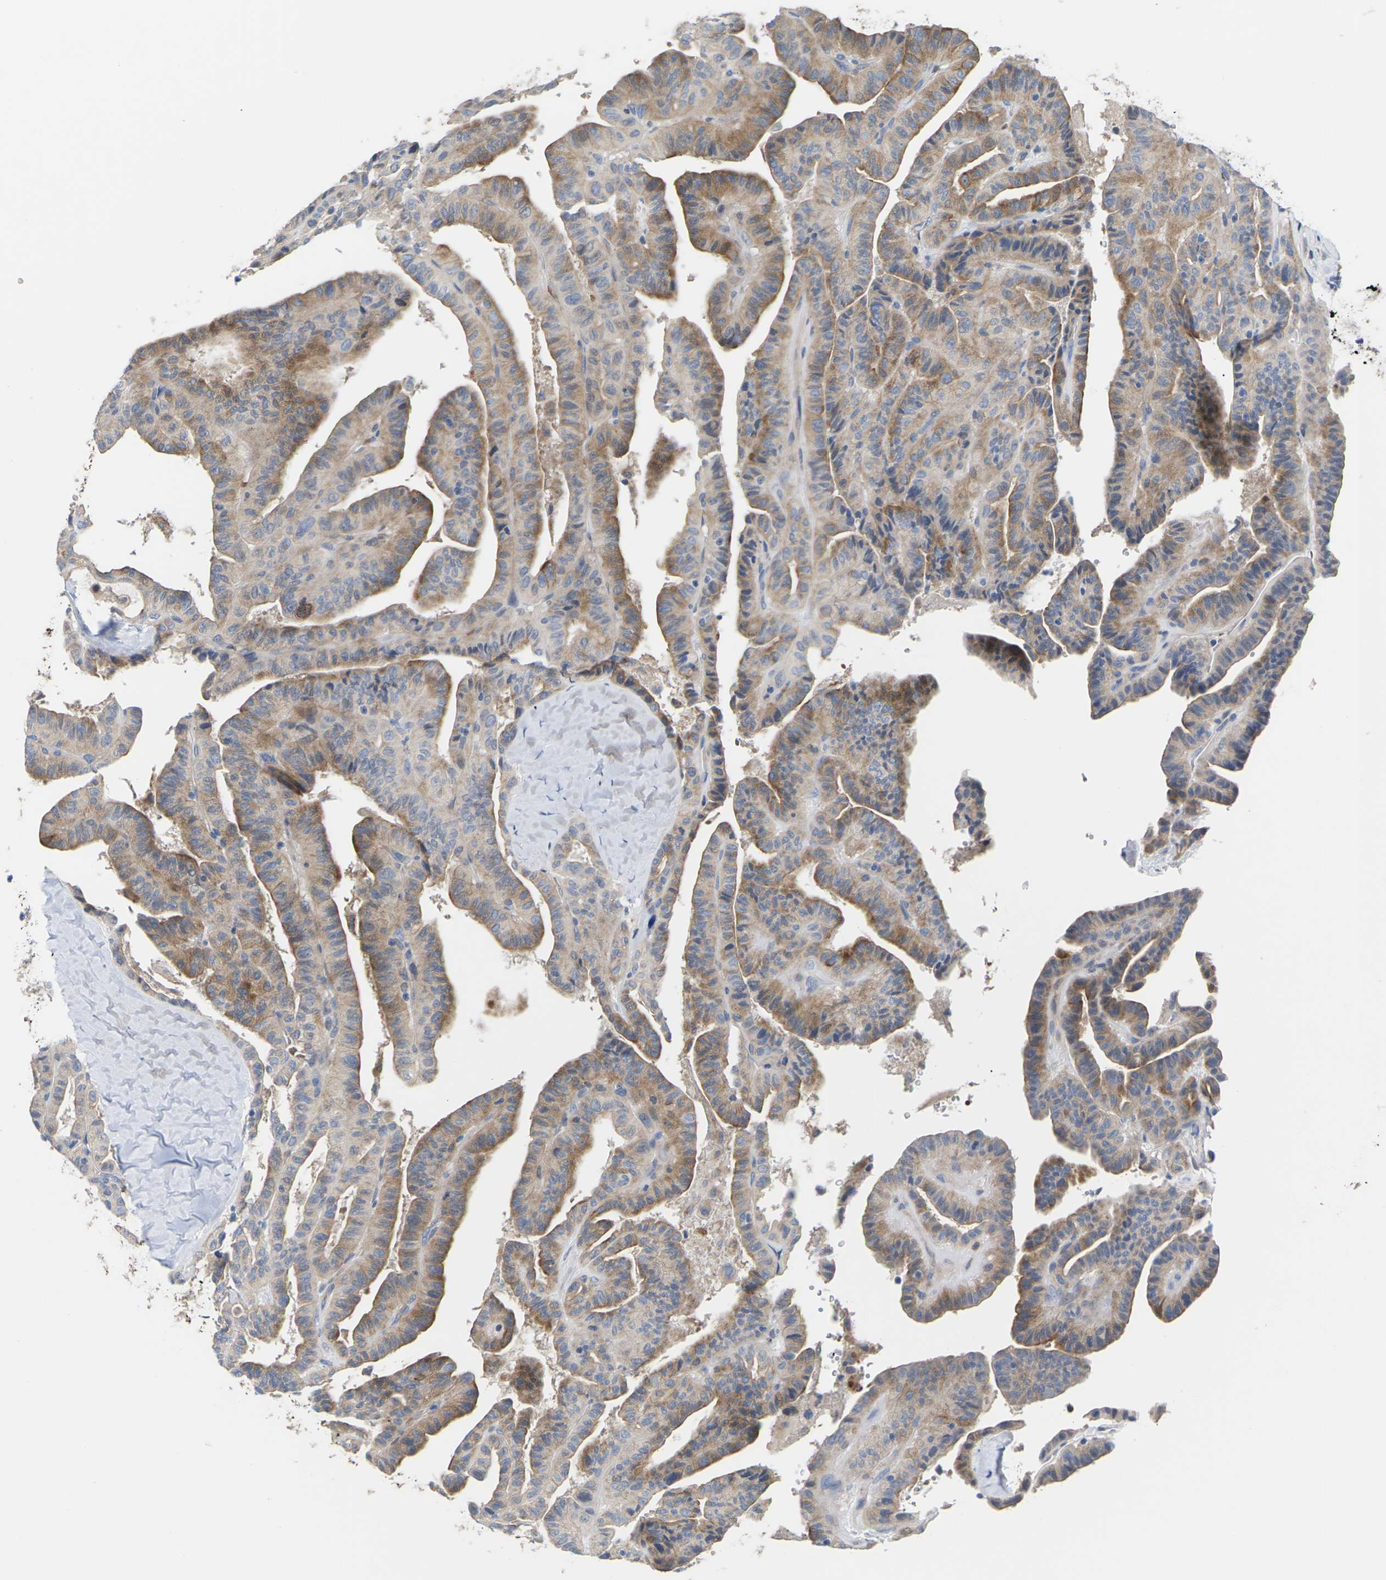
{"staining": {"intensity": "moderate", "quantity": ">75%", "location": "cytoplasmic/membranous"}, "tissue": "thyroid cancer", "cell_type": "Tumor cells", "image_type": "cancer", "snomed": [{"axis": "morphology", "description": "Papillary adenocarcinoma, NOS"}, {"axis": "topography", "description": "Thyroid gland"}], "caption": "Human thyroid cancer stained with a brown dye displays moderate cytoplasmic/membranous positive staining in about >75% of tumor cells.", "gene": "TMCO4", "patient": {"sex": "male", "age": 77}}